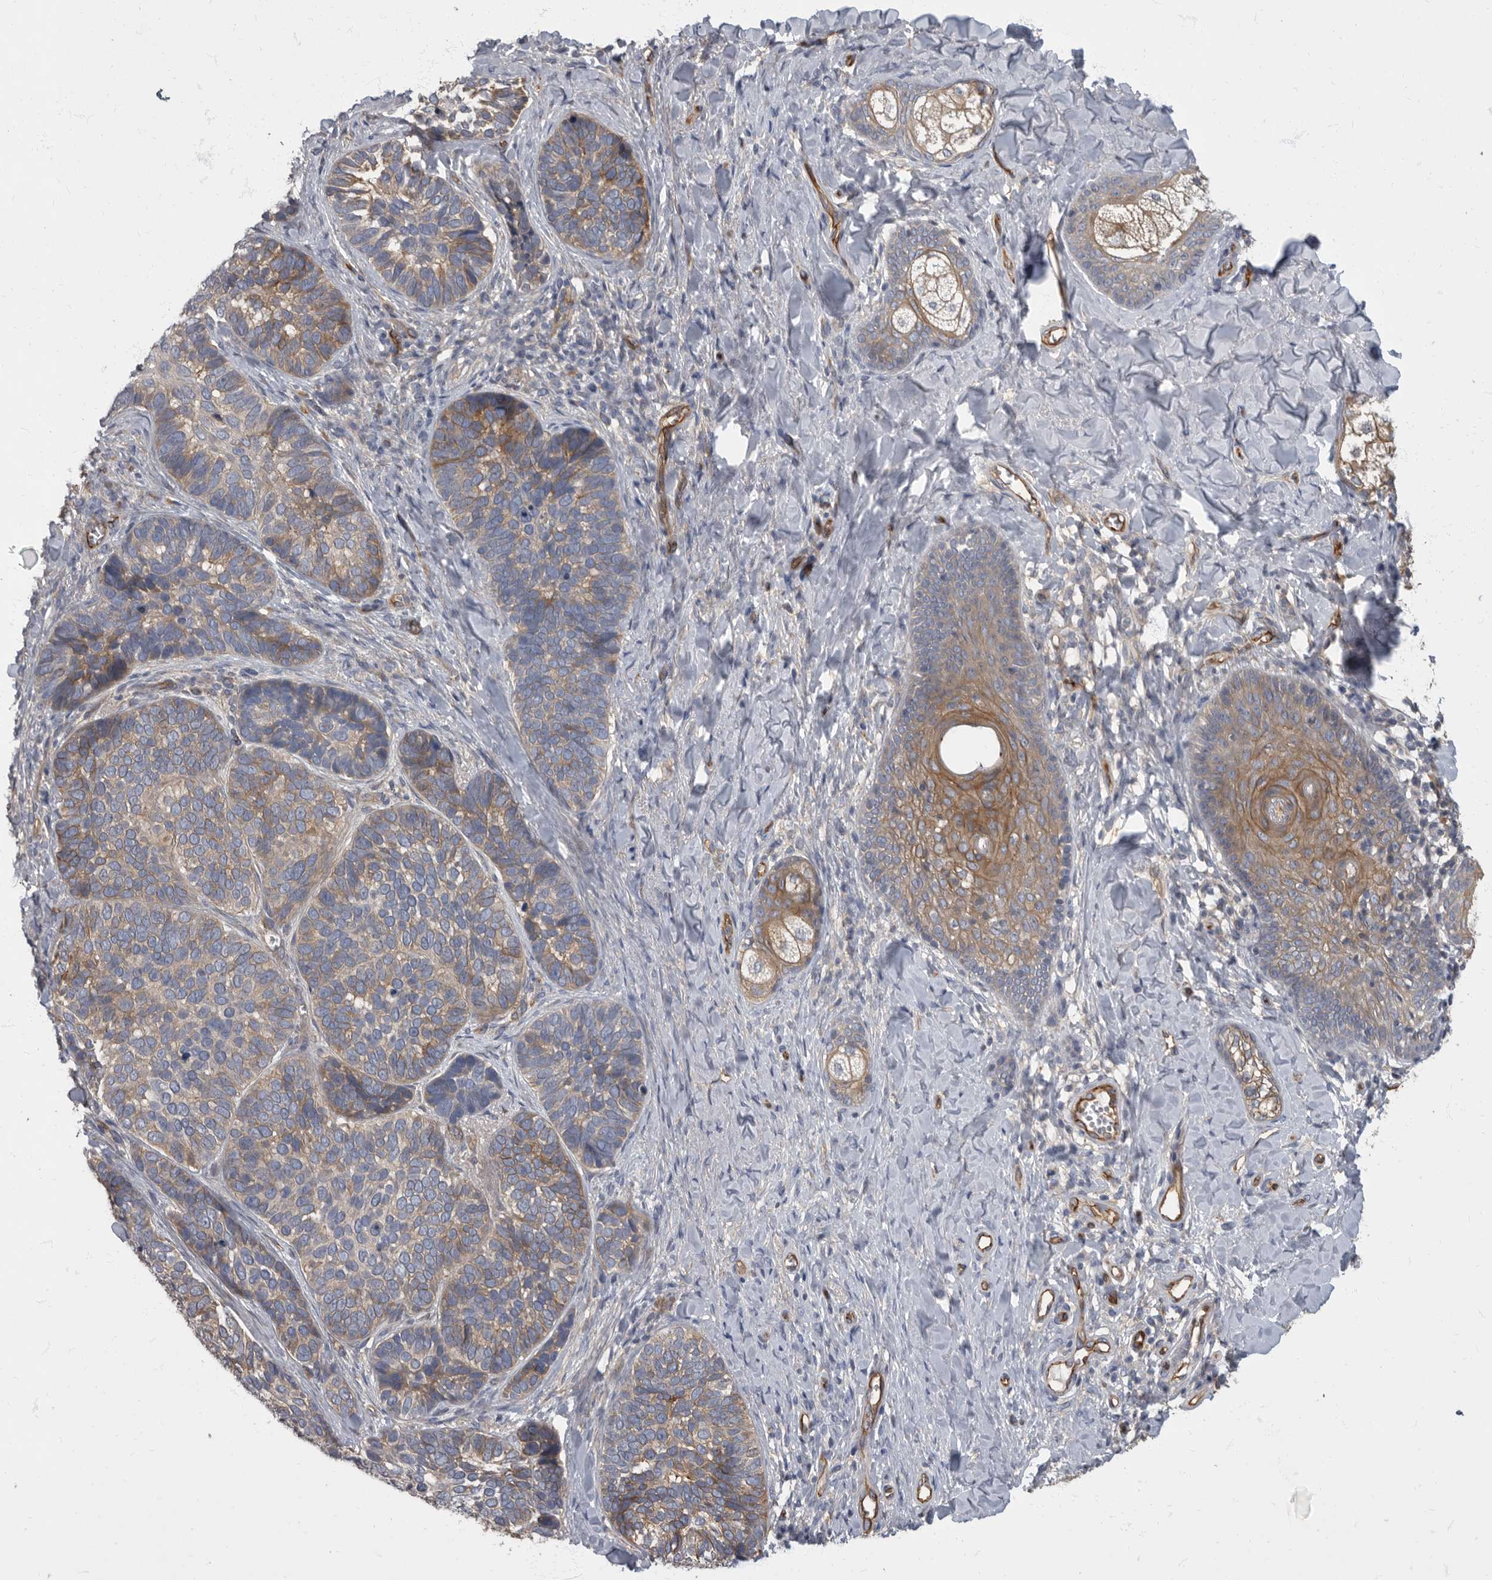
{"staining": {"intensity": "weak", "quantity": ">75%", "location": "cytoplasmic/membranous"}, "tissue": "skin cancer", "cell_type": "Tumor cells", "image_type": "cancer", "snomed": [{"axis": "morphology", "description": "Basal cell carcinoma"}, {"axis": "topography", "description": "Skin"}], "caption": "Skin cancer (basal cell carcinoma) tissue exhibits weak cytoplasmic/membranous positivity in approximately >75% of tumor cells, visualized by immunohistochemistry. (IHC, brightfield microscopy, high magnification).", "gene": "PDK1", "patient": {"sex": "male", "age": 62}}